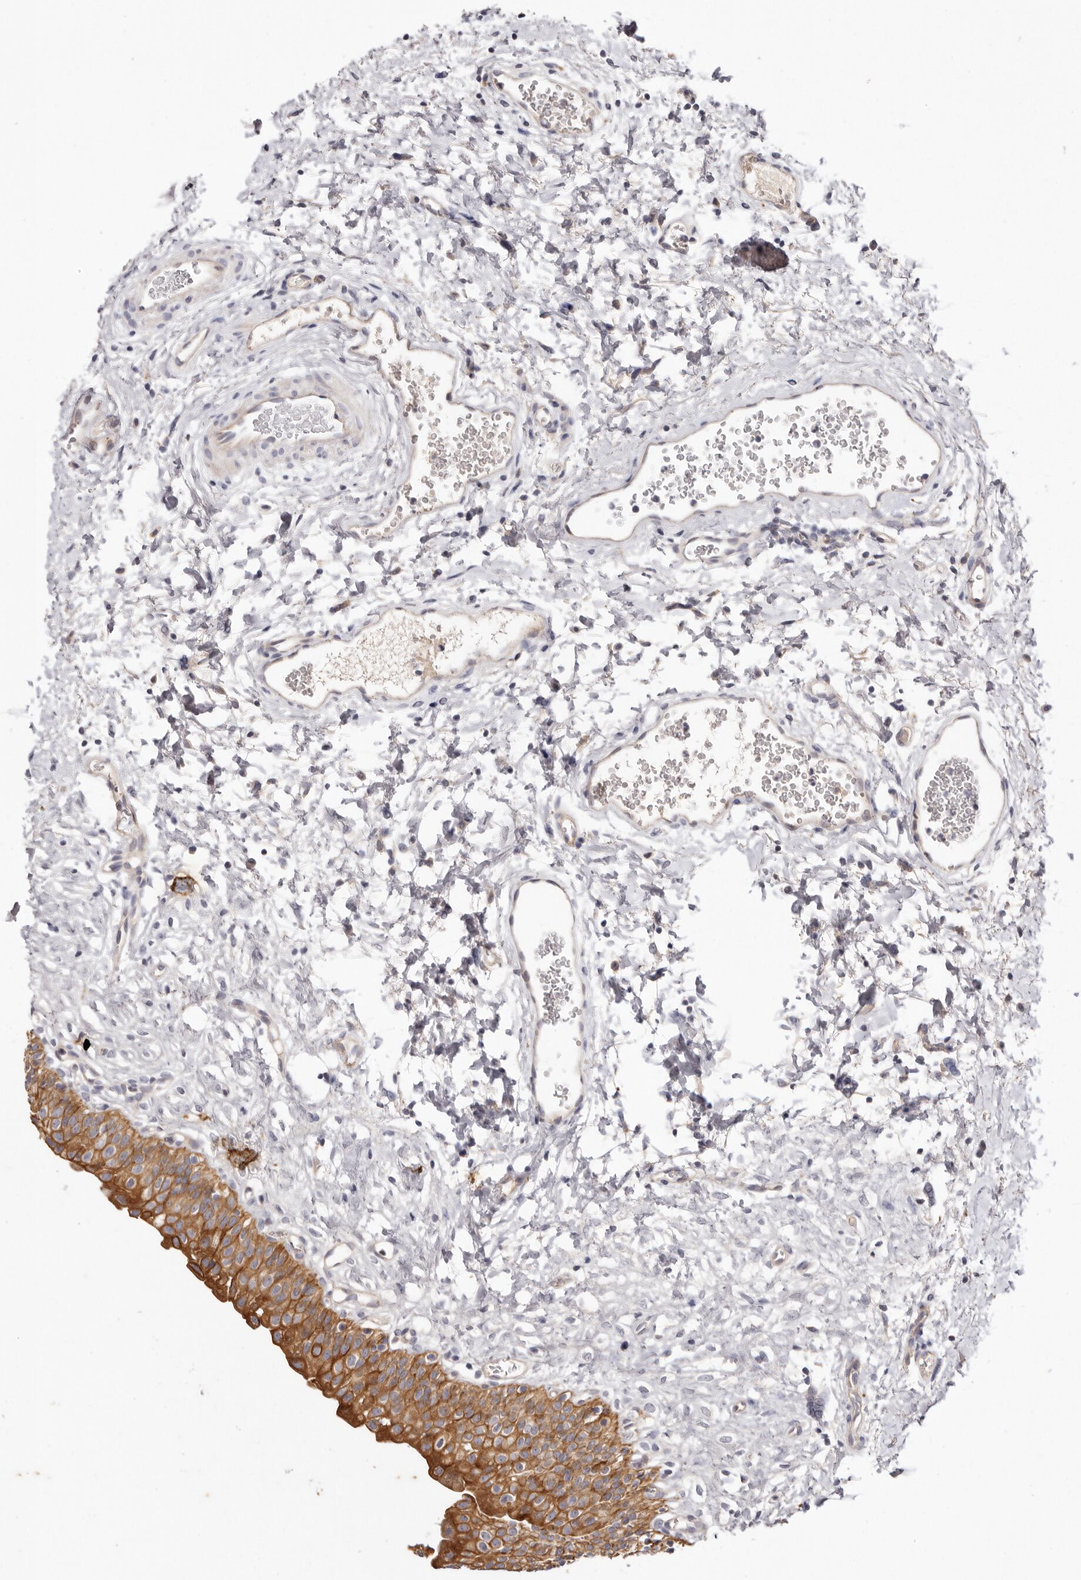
{"staining": {"intensity": "moderate", "quantity": ">75%", "location": "cytoplasmic/membranous"}, "tissue": "urinary bladder", "cell_type": "Urothelial cells", "image_type": "normal", "snomed": [{"axis": "morphology", "description": "Normal tissue, NOS"}, {"axis": "topography", "description": "Urinary bladder"}], "caption": "IHC of normal human urinary bladder shows medium levels of moderate cytoplasmic/membranous positivity in about >75% of urothelial cells.", "gene": "STK16", "patient": {"sex": "male", "age": 51}}